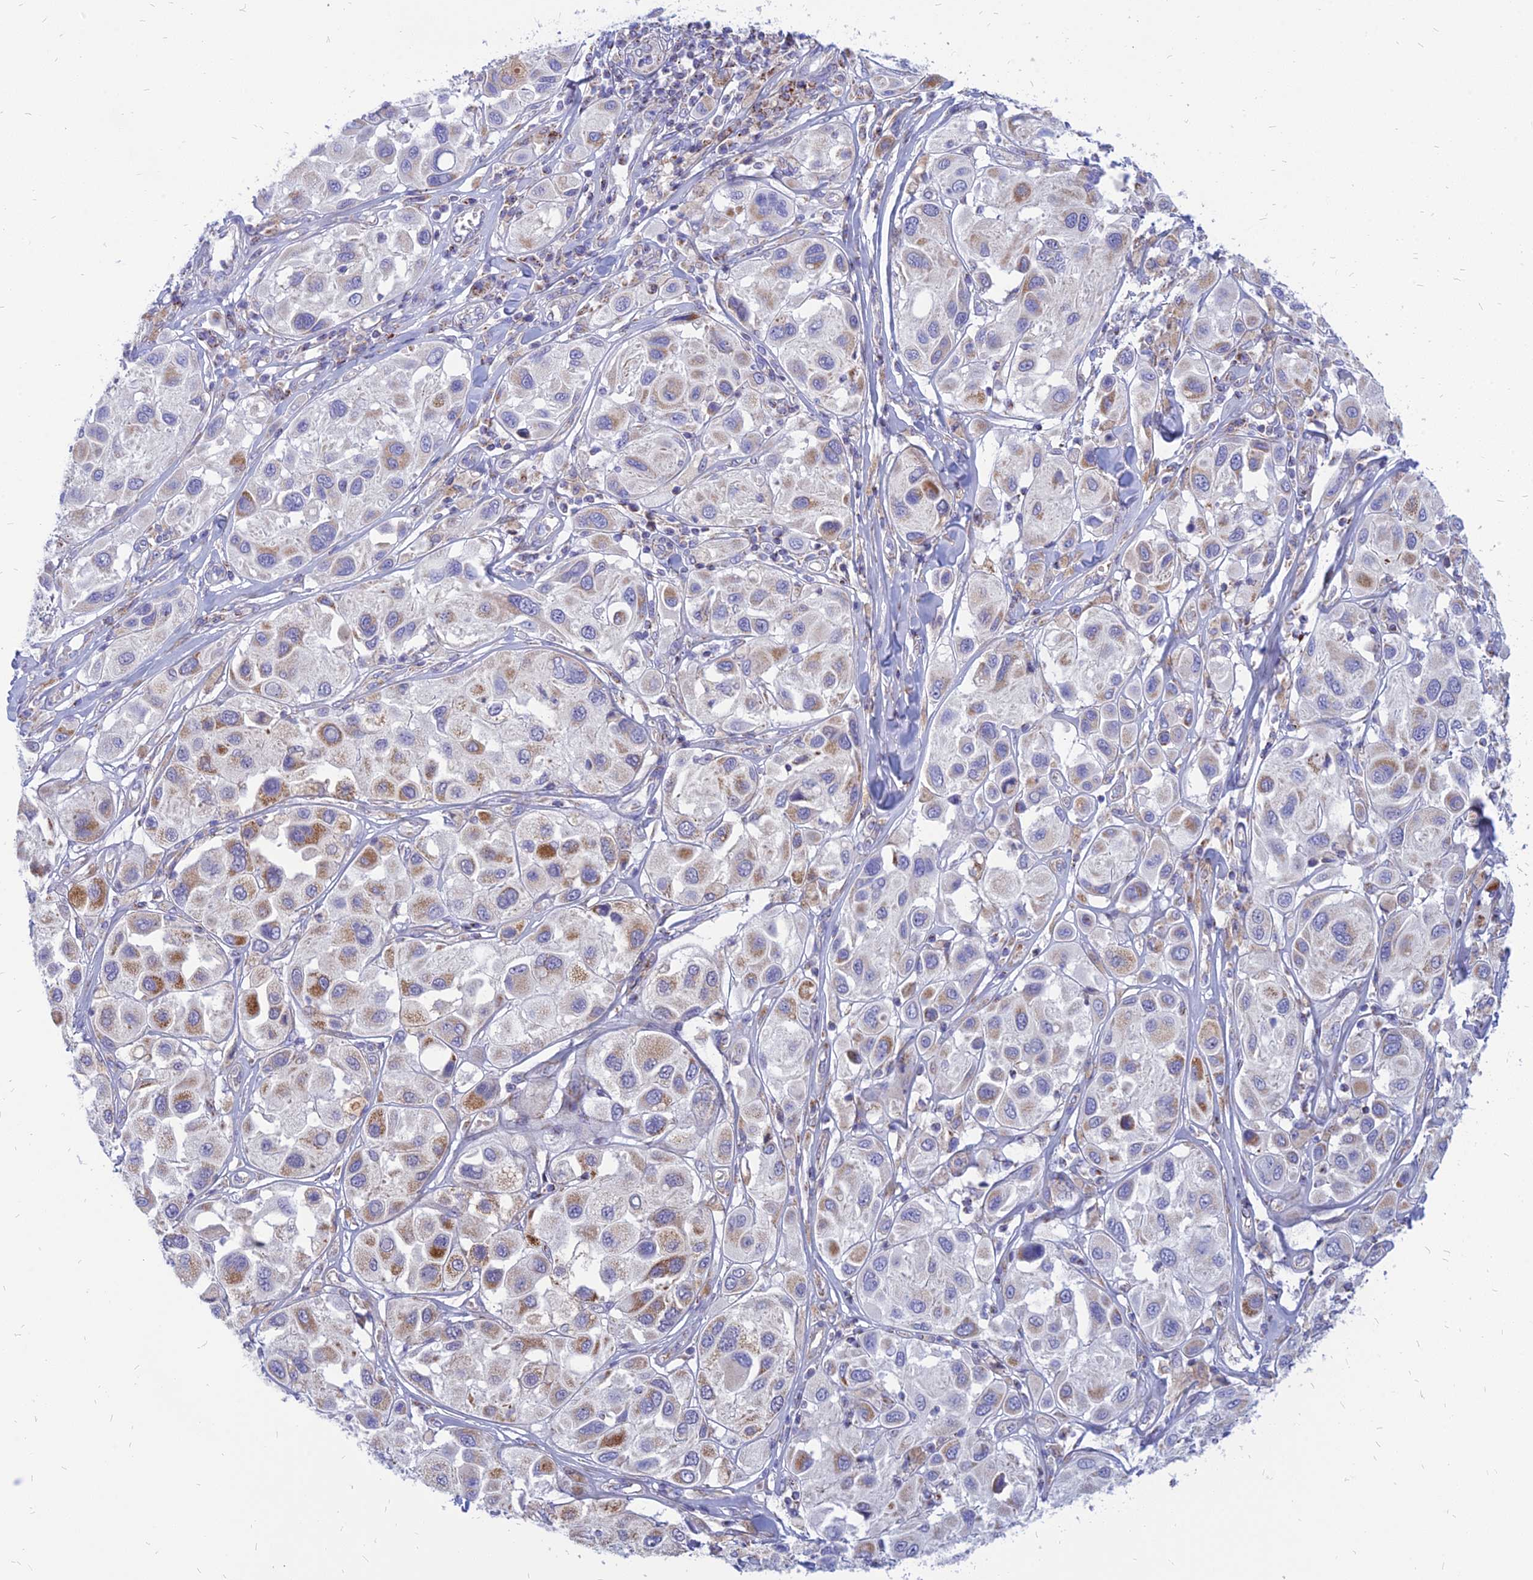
{"staining": {"intensity": "moderate", "quantity": "<25%", "location": "cytoplasmic/membranous"}, "tissue": "melanoma", "cell_type": "Tumor cells", "image_type": "cancer", "snomed": [{"axis": "morphology", "description": "Malignant melanoma, Metastatic site"}, {"axis": "topography", "description": "Skin"}], "caption": "Malignant melanoma (metastatic site) stained with DAB (3,3'-diaminobenzidine) immunohistochemistry (IHC) exhibits low levels of moderate cytoplasmic/membranous expression in approximately <25% of tumor cells.", "gene": "PACC1", "patient": {"sex": "male", "age": 41}}